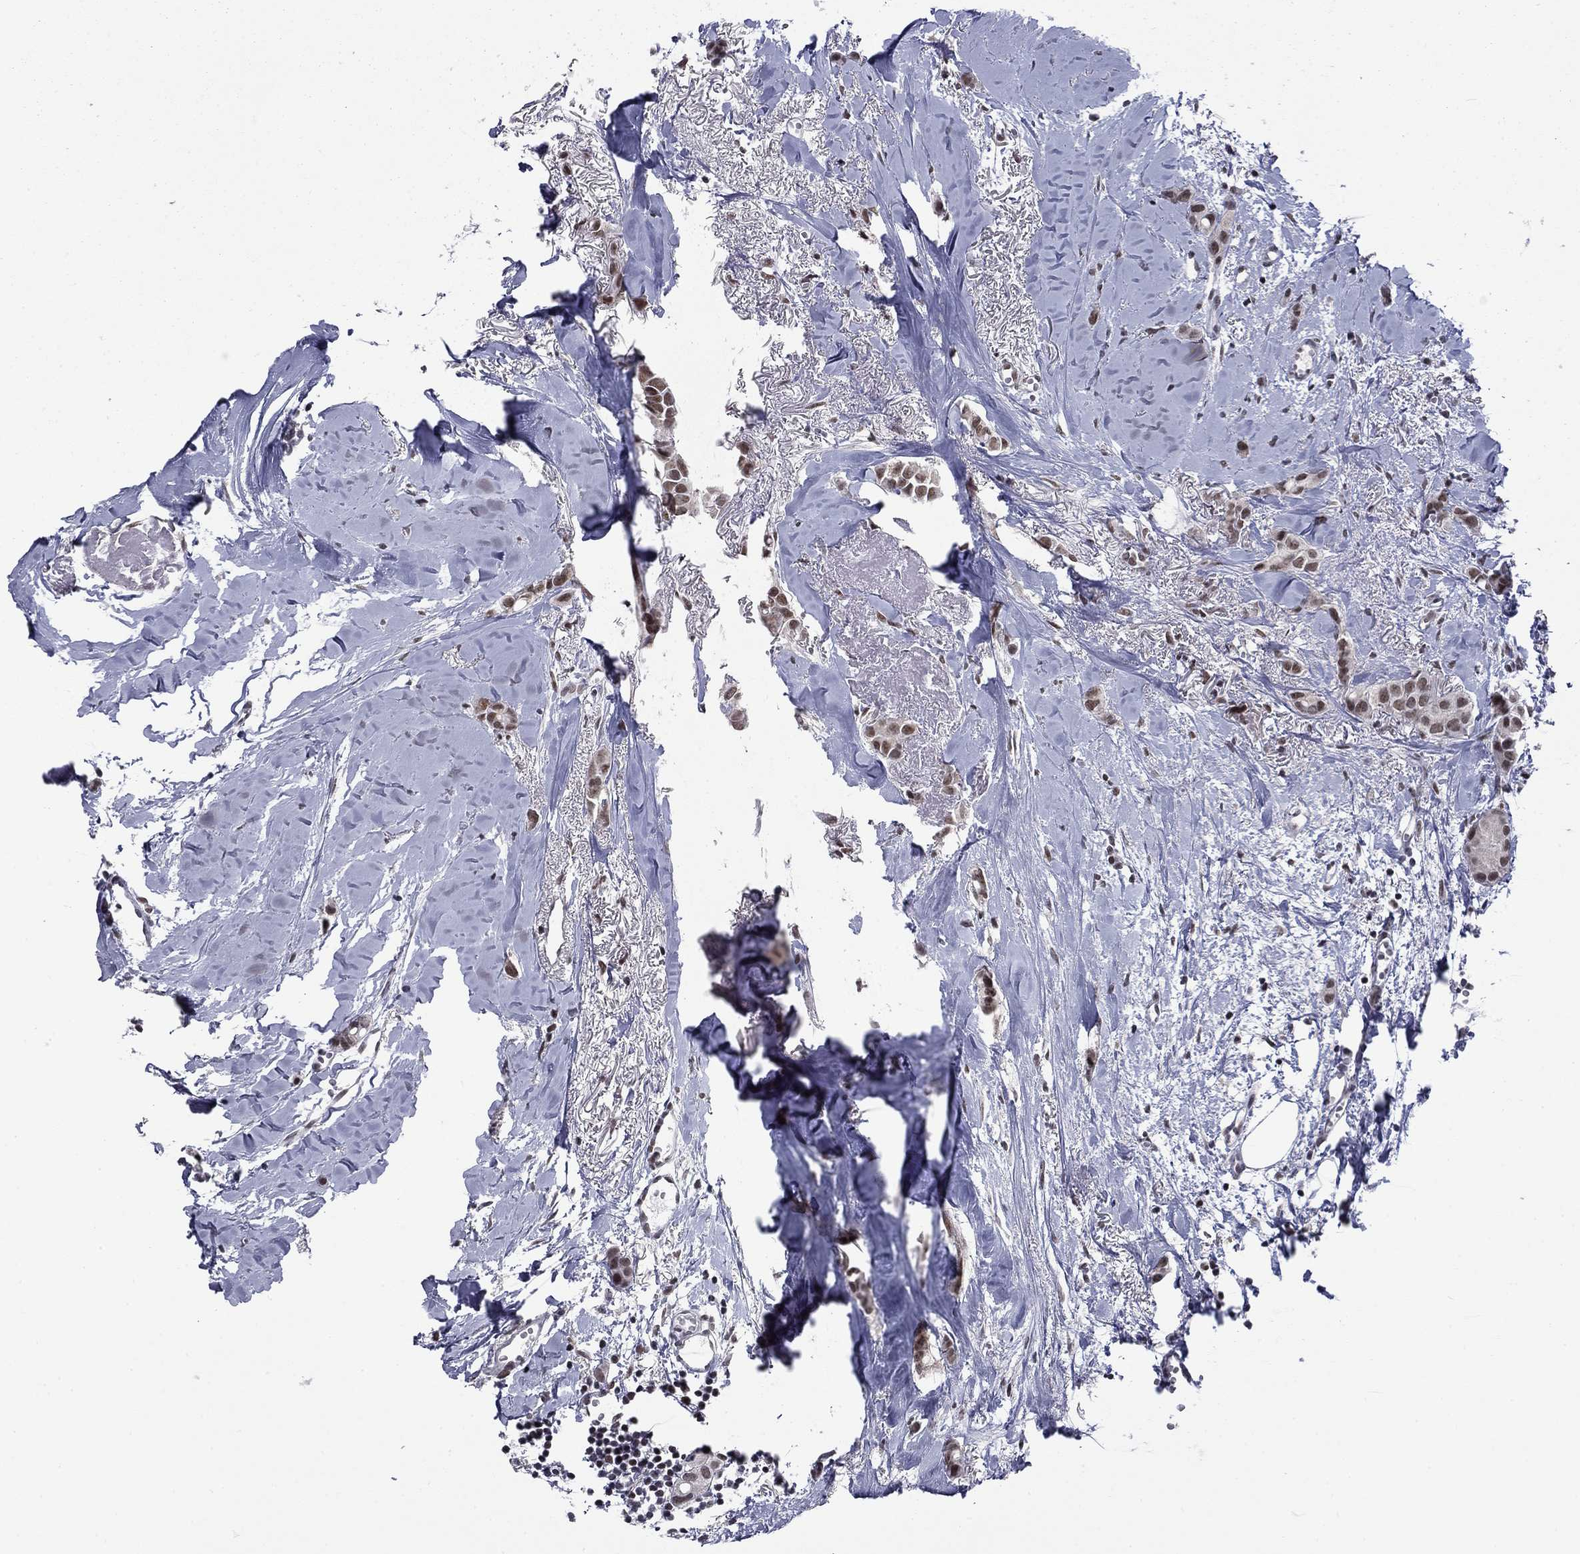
{"staining": {"intensity": "moderate", "quantity": "25%-75%", "location": "nuclear"}, "tissue": "breast cancer", "cell_type": "Tumor cells", "image_type": "cancer", "snomed": [{"axis": "morphology", "description": "Duct carcinoma"}, {"axis": "topography", "description": "Breast"}], "caption": "Human breast cancer stained with a brown dye reveals moderate nuclear positive expression in about 25%-75% of tumor cells.", "gene": "ETV5", "patient": {"sex": "female", "age": 85}}